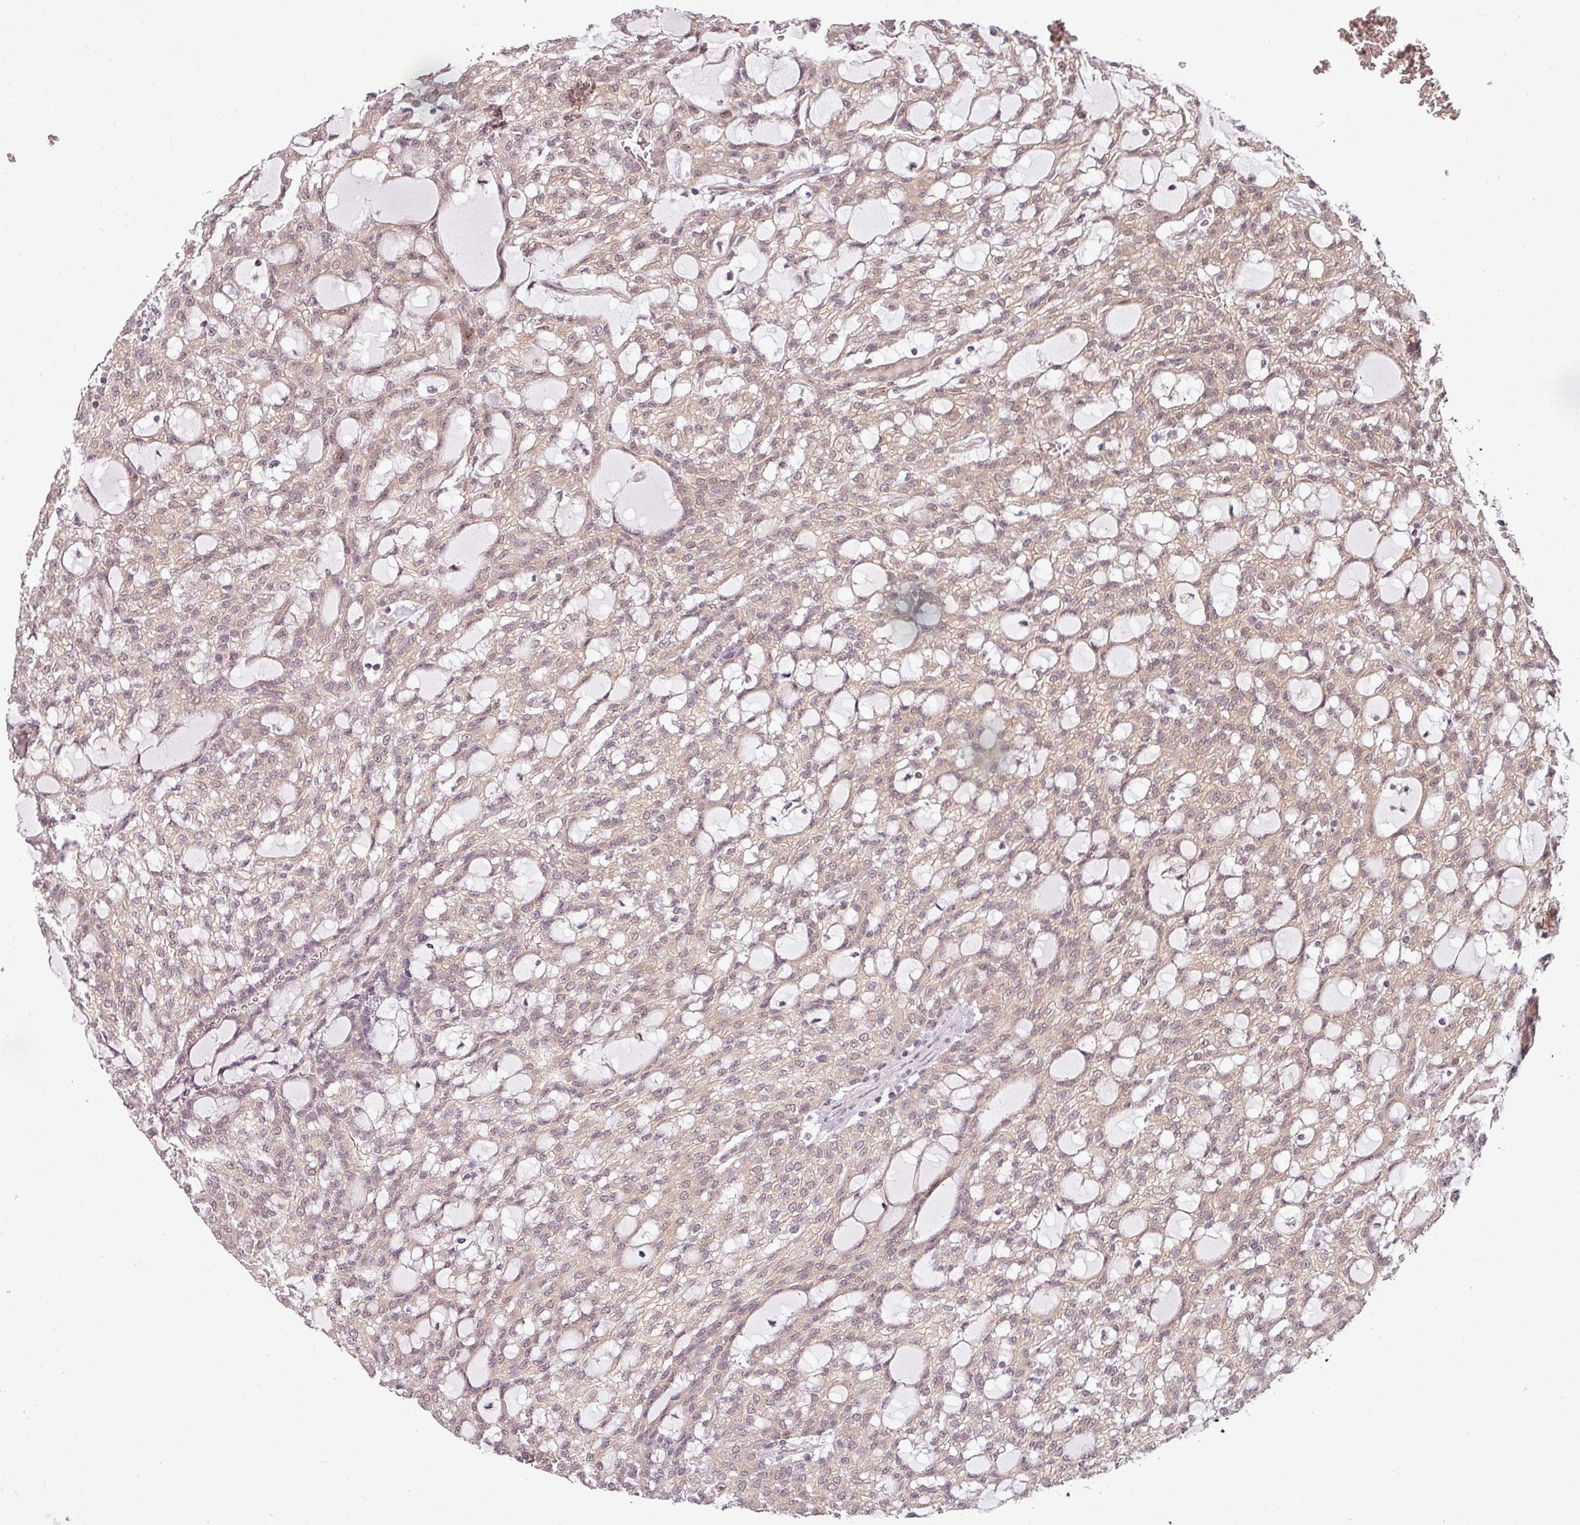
{"staining": {"intensity": "moderate", "quantity": "25%-75%", "location": "cytoplasmic/membranous"}, "tissue": "renal cancer", "cell_type": "Tumor cells", "image_type": "cancer", "snomed": [{"axis": "morphology", "description": "Adenocarcinoma, NOS"}, {"axis": "topography", "description": "Kidney"}], "caption": "Protein staining of adenocarcinoma (renal) tissue shows moderate cytoplasmic/membranous staining in about 25%-75% of tumor cells.", "gene": "CLIC1", "patient": {"sex": "male", "age": 63}}